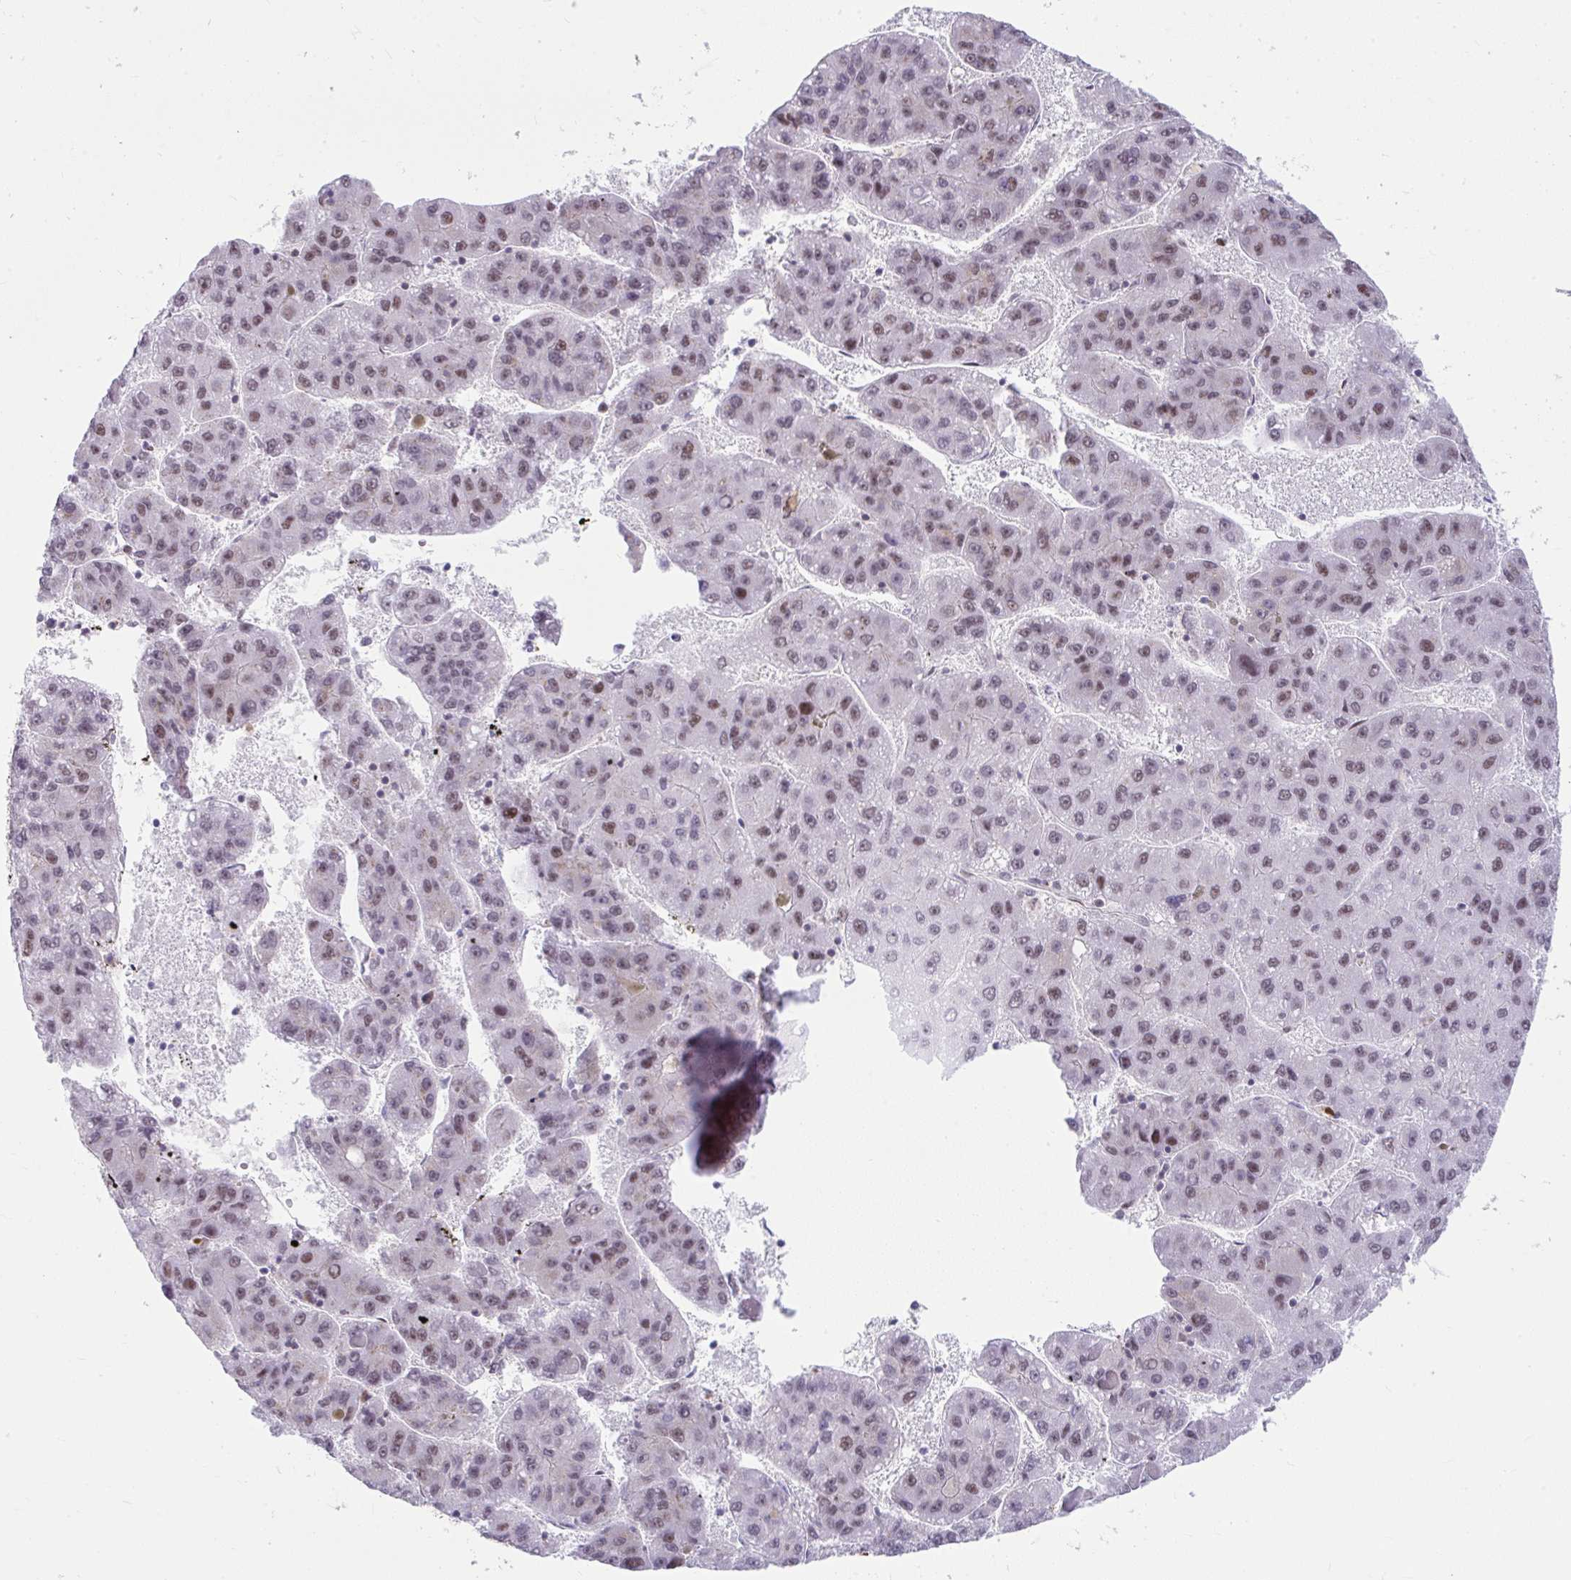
{"staining": {"intensity": "moderate", "quantity": "<25%", "location": "nuclear"}, "tissue": "liver cancer", "cell_type": "Tumor cells", "image_type": "cancer", "snomed": [{"axis": "morphology", "description": "Carcinoma, Hepatocellular, NOS"}, {"axis": "topography", "description": "Liver"}], "caption": "Immunohistochemical staining of liver hepatocellular carcinoma exhibits low levels of moderate nuclear protein positivity in about <25% of tumor cells.", "gene": "SLC35C2", "patient": {"sex": "female", "age": 82}}